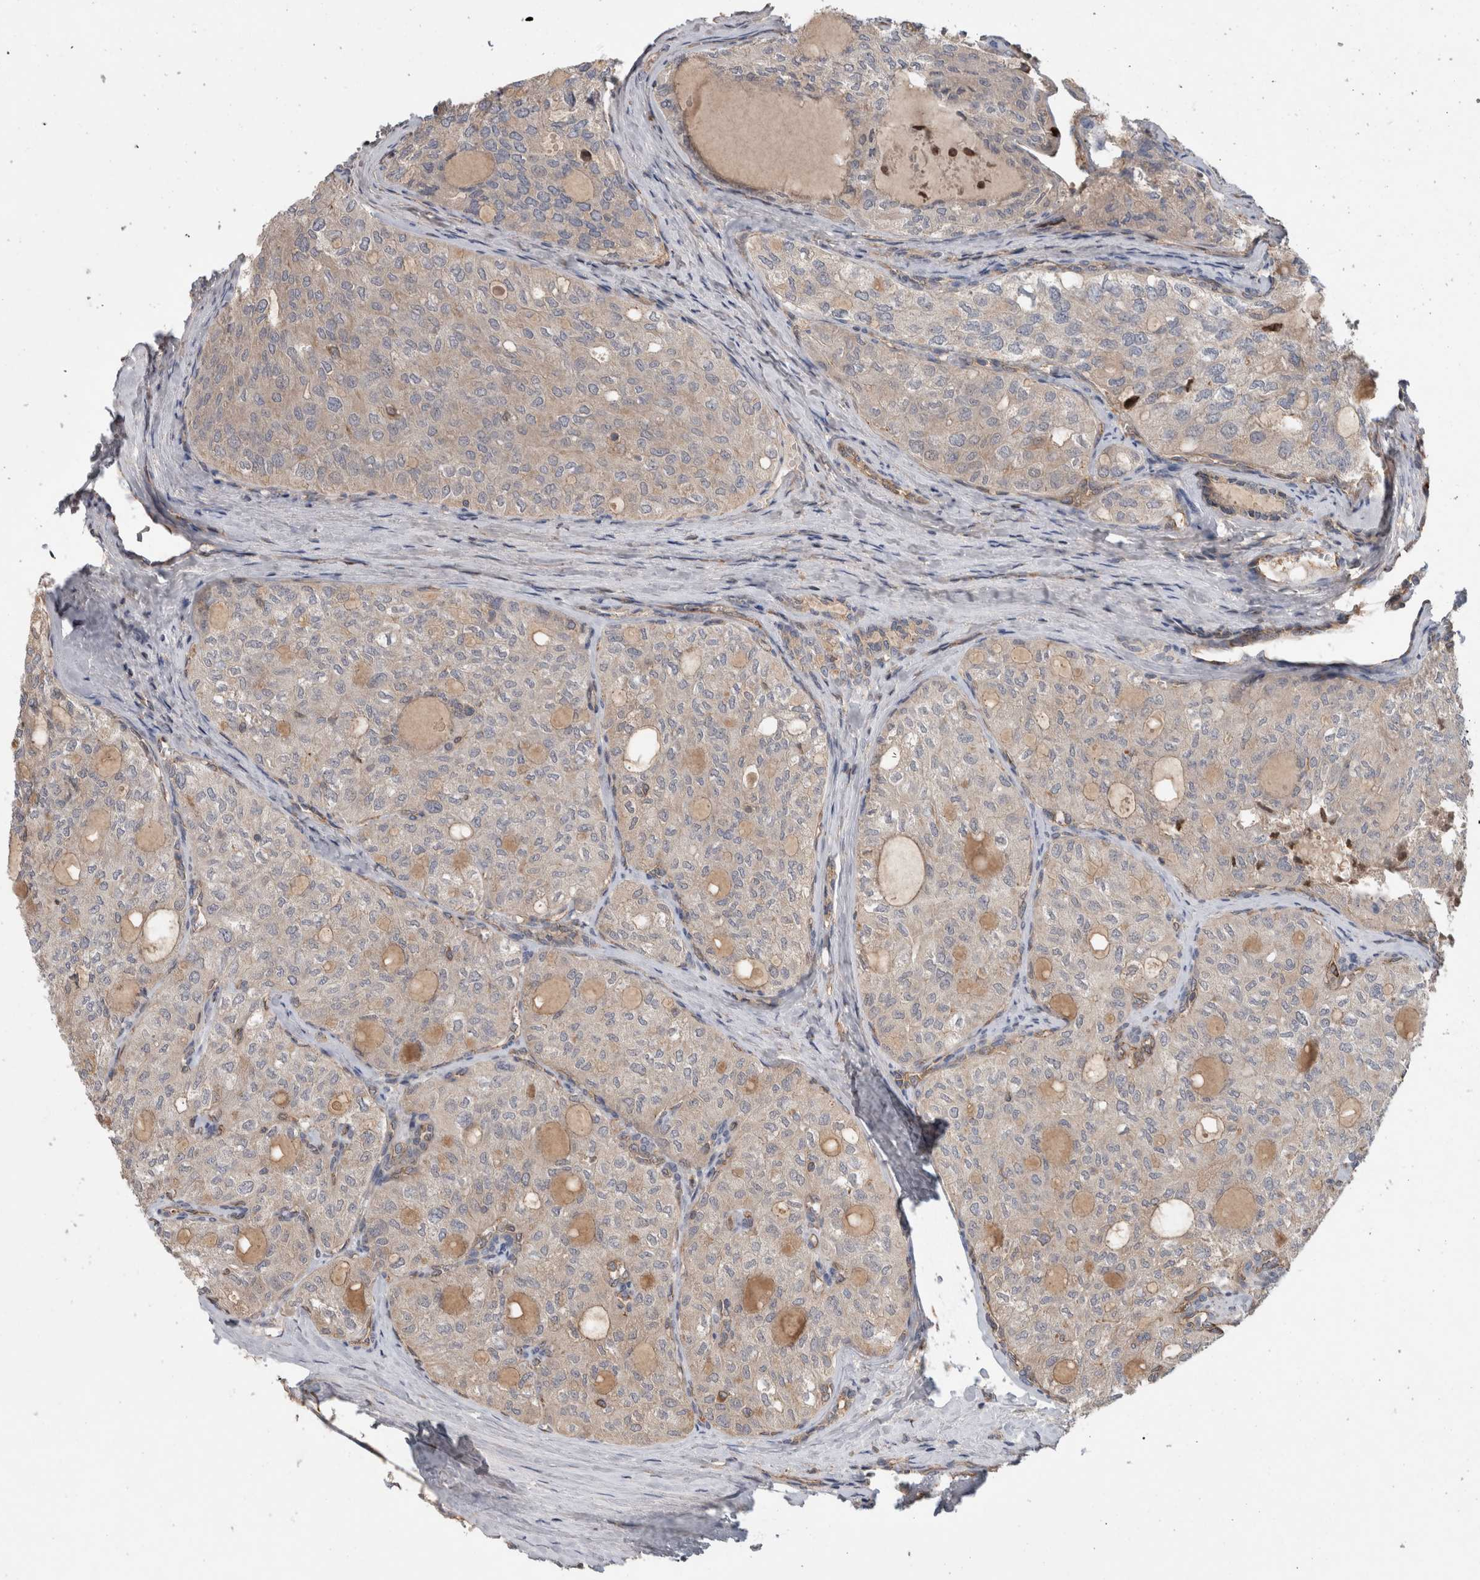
{"staining": {"intensity": "negative", "quantity": "none", "location": "none"}, "tissue": "thyroid cancer", "cell_type": "Tumor cells", "image_type": "cancer", "snomed": [{"axis": "morphology", "description": "Follicular adenoma carcinoma, NOS"}, {"axis": "topography", "description": "Thyroid gland"}], "caption": "Tumor cells are negative for protein expression in human follicular adenoma carcinoma (thyroid).", "gene": "TARBP1", "patient": {"sex": "male", "age": 75}}